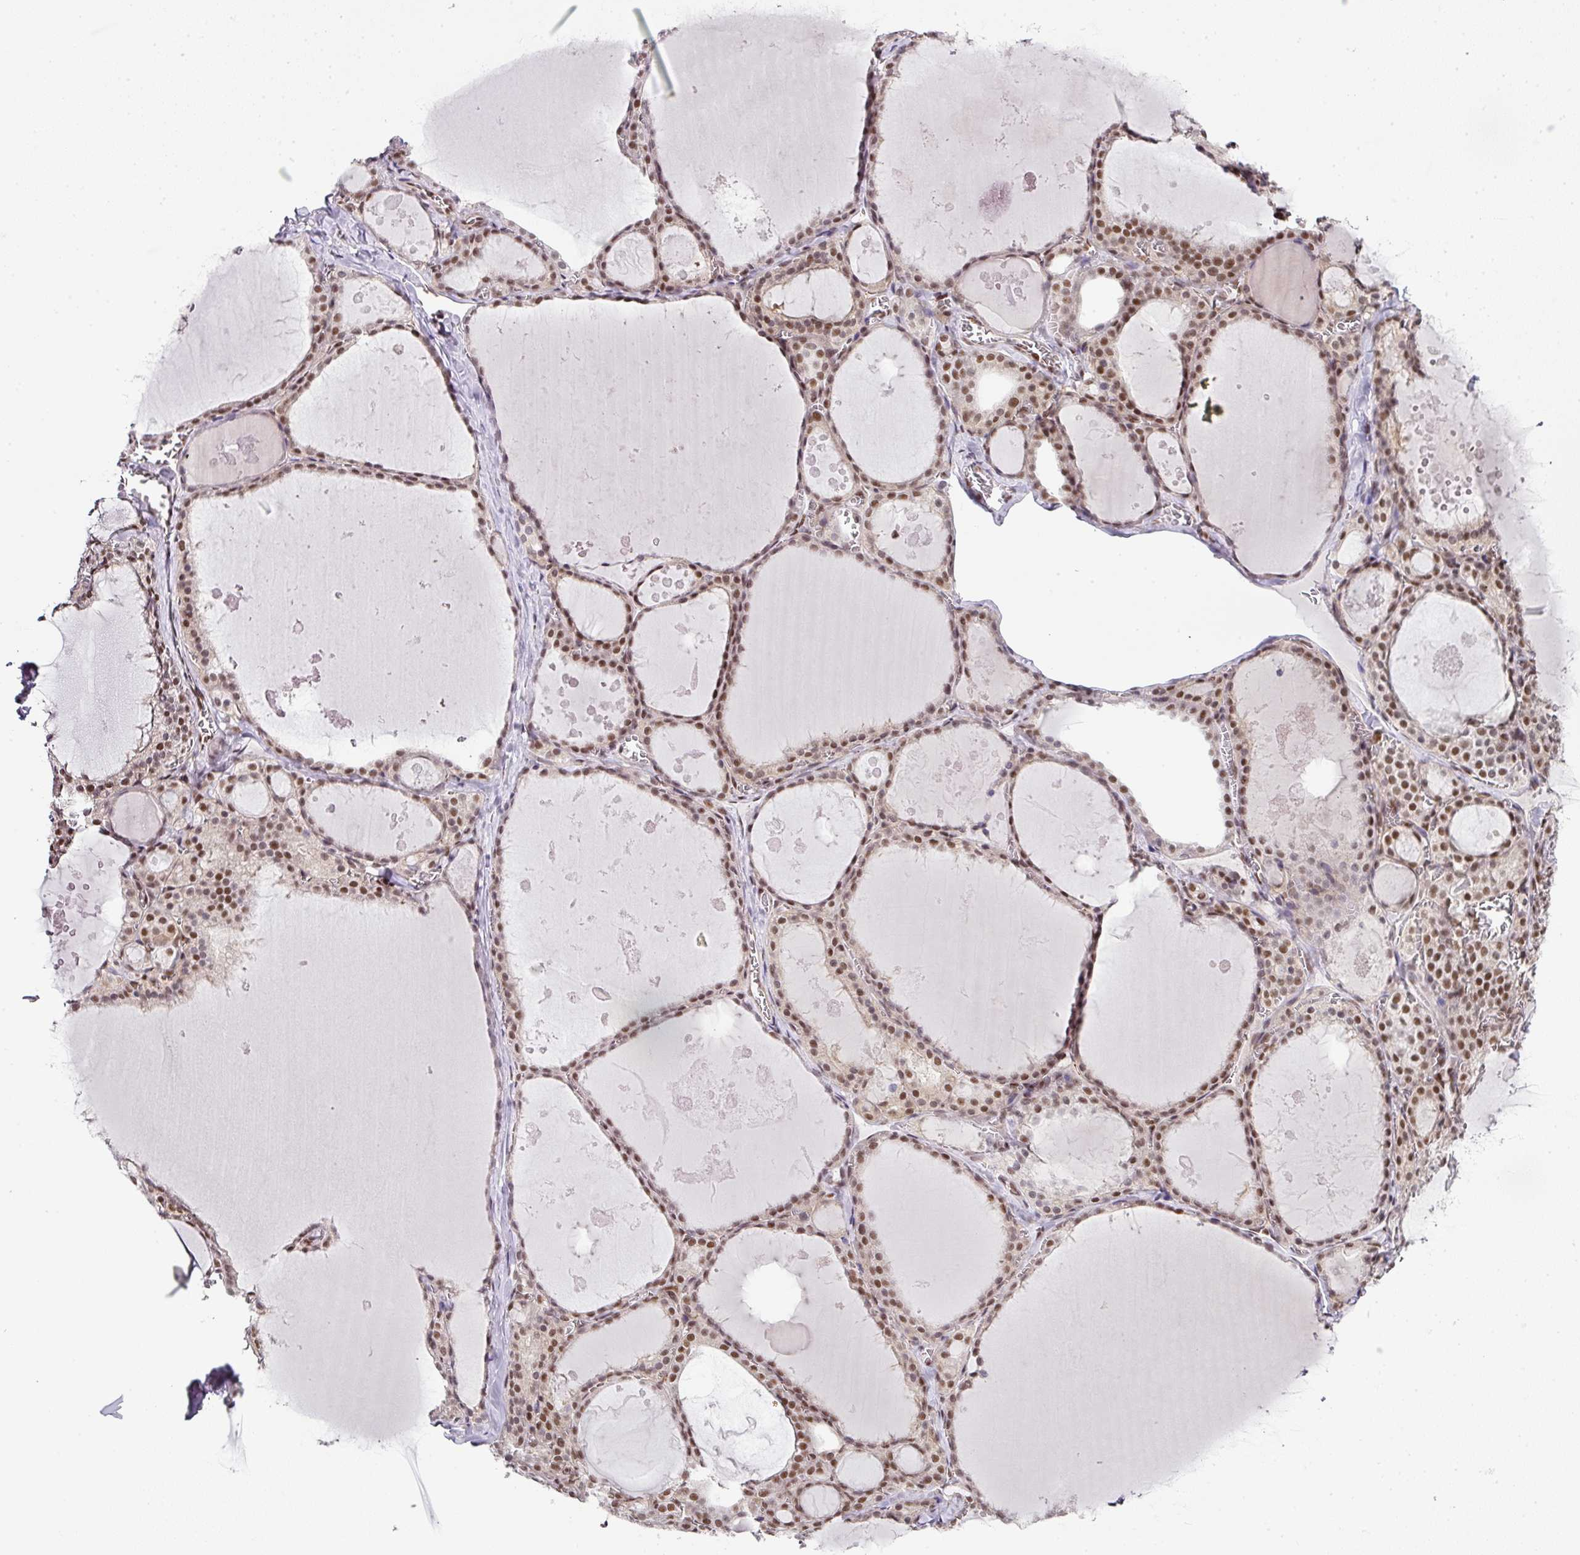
{"staining": {"intensity": "moderate", "quantity": ">75%", "location": "nuclear"}, "tissue": "thyroid gland", "cell_type": "Glandular cells", "image_type": "normal", "snomed": [{"axis": "morphology", "description": "Normal tissue, NOS"}, {"axis": "topography", "description": "Thyroid gland"}], "caption": "Unremarkable thyroid gland demonstrates moderate nuclear expression in about >75% of glandular cells.", "gene": "NFYA", "patient": {"sex": "male", "age": 56}}